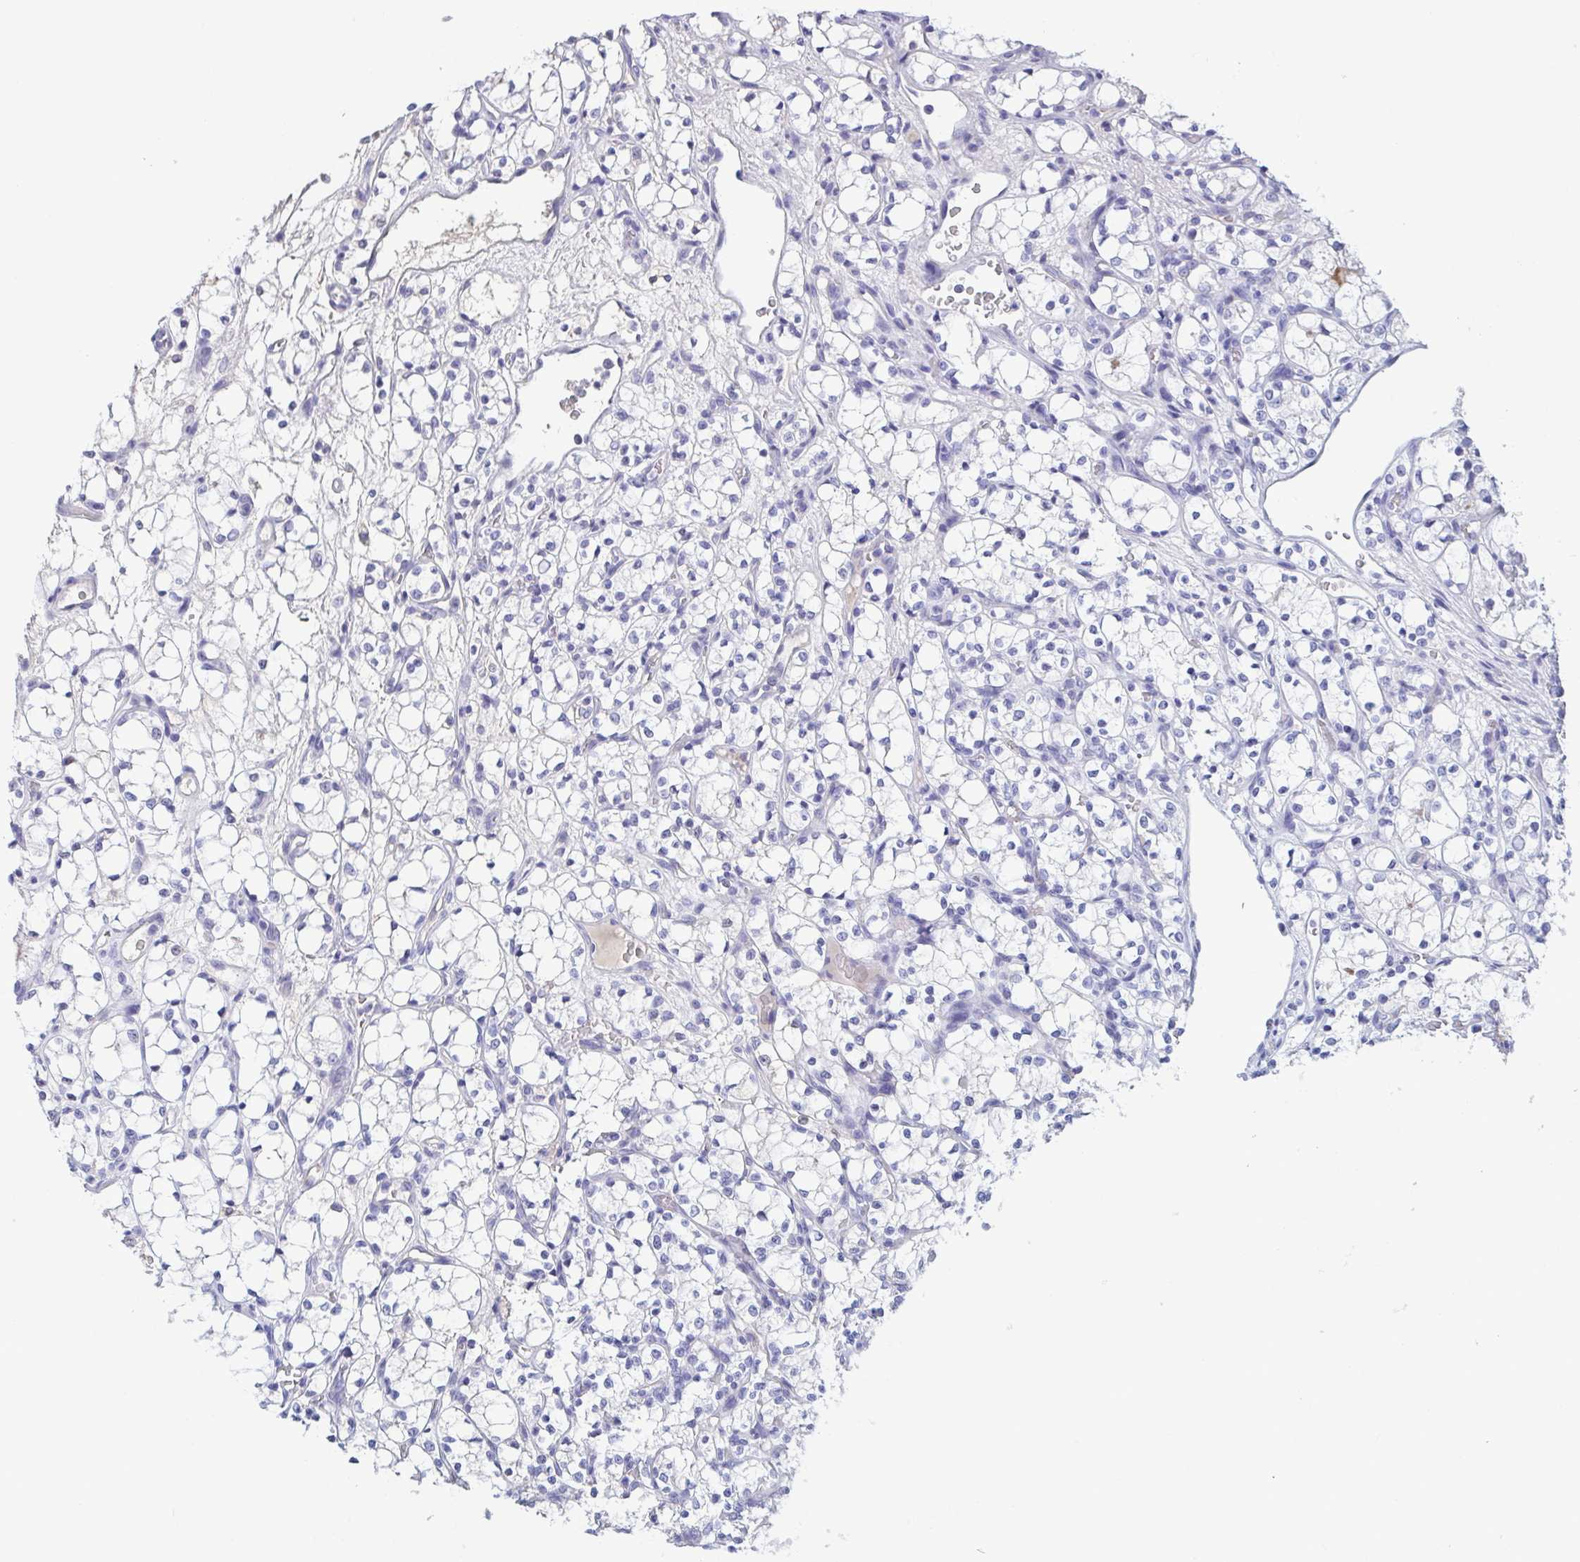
{"staining": {"intensity": "negative", "quantity": "none", "location": "none"}, "tissue": "renal cancer", "cell_type": "Tumor cells", "image_type": "cancer", "snomed": [{"axis": "morphology", "description": "Adenocarcinoma, NOS"}, {"axis": "topography", "description": "Kidney"}], "caption": "DAB immunohistochemical staining of renal cancer reveals no significant staining in tumor cells.", "gene": "TREH", "patient": {"sex": "female", "age": 69}}